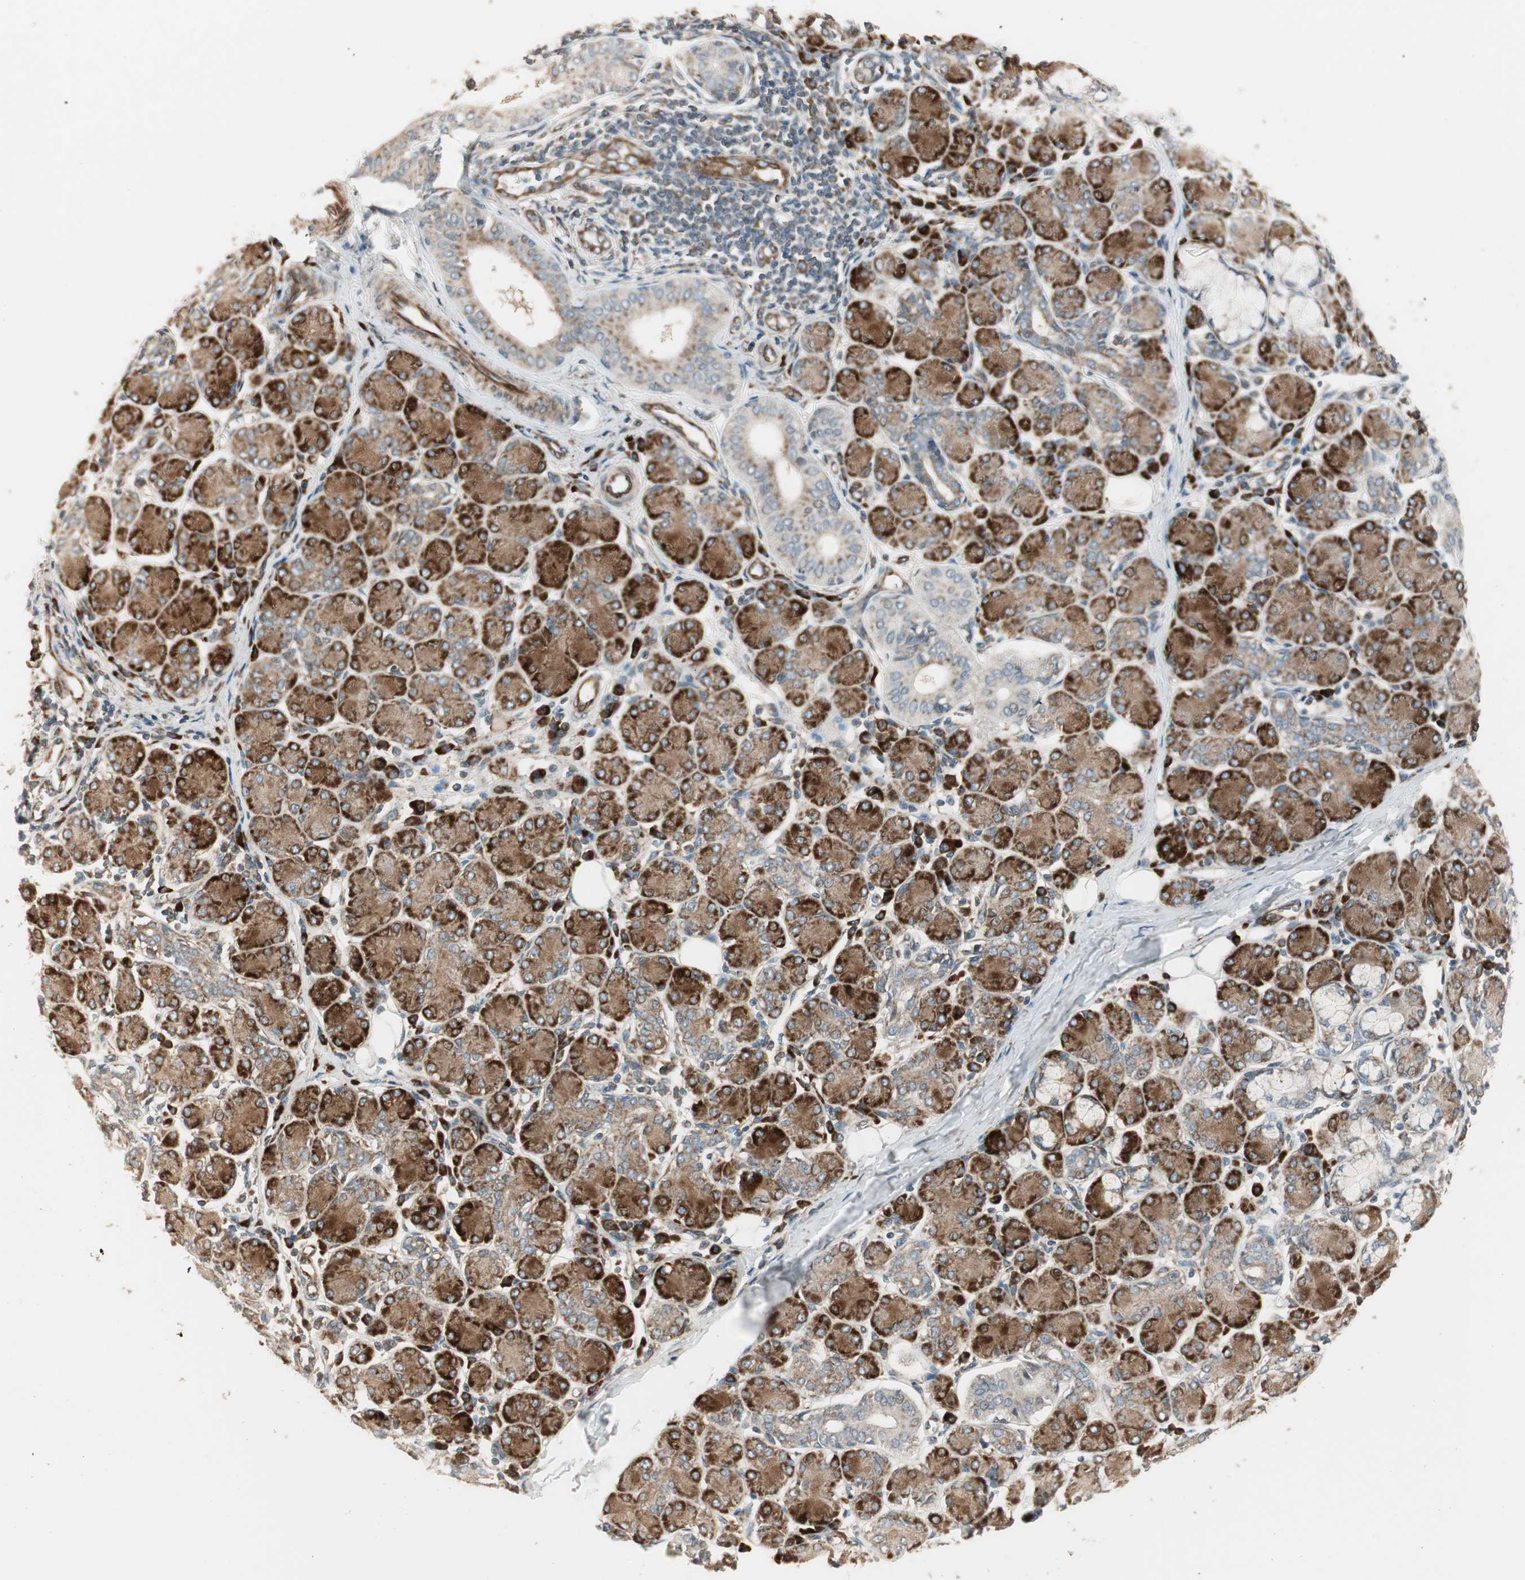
{"staining": {"intensity": "strong", "quantity": ">75%", "location": "cytoplasmic/membranous"}, "tissue": "salivary gland", "cell_type": "Glandular cells", "image_type": "normal", "snomed": [{"axis": "morphology", "description": "Normal tissue, NOS"}, {"axis": "morphology", "description": "Inflammation, NOS"}, {"axis": "topography", "description": "Lymph node"}, {"axis": "topography", "description": "Salivary gland"}], "caption": "Immunohistochemical staining of unremarkable salivary gland exhibits strong cytoplasmic/membranous protein staining in approximately >75% of glandular cells.", "gene": "PPP2R5E", "patient": {"sex": "male", "age": 3}}